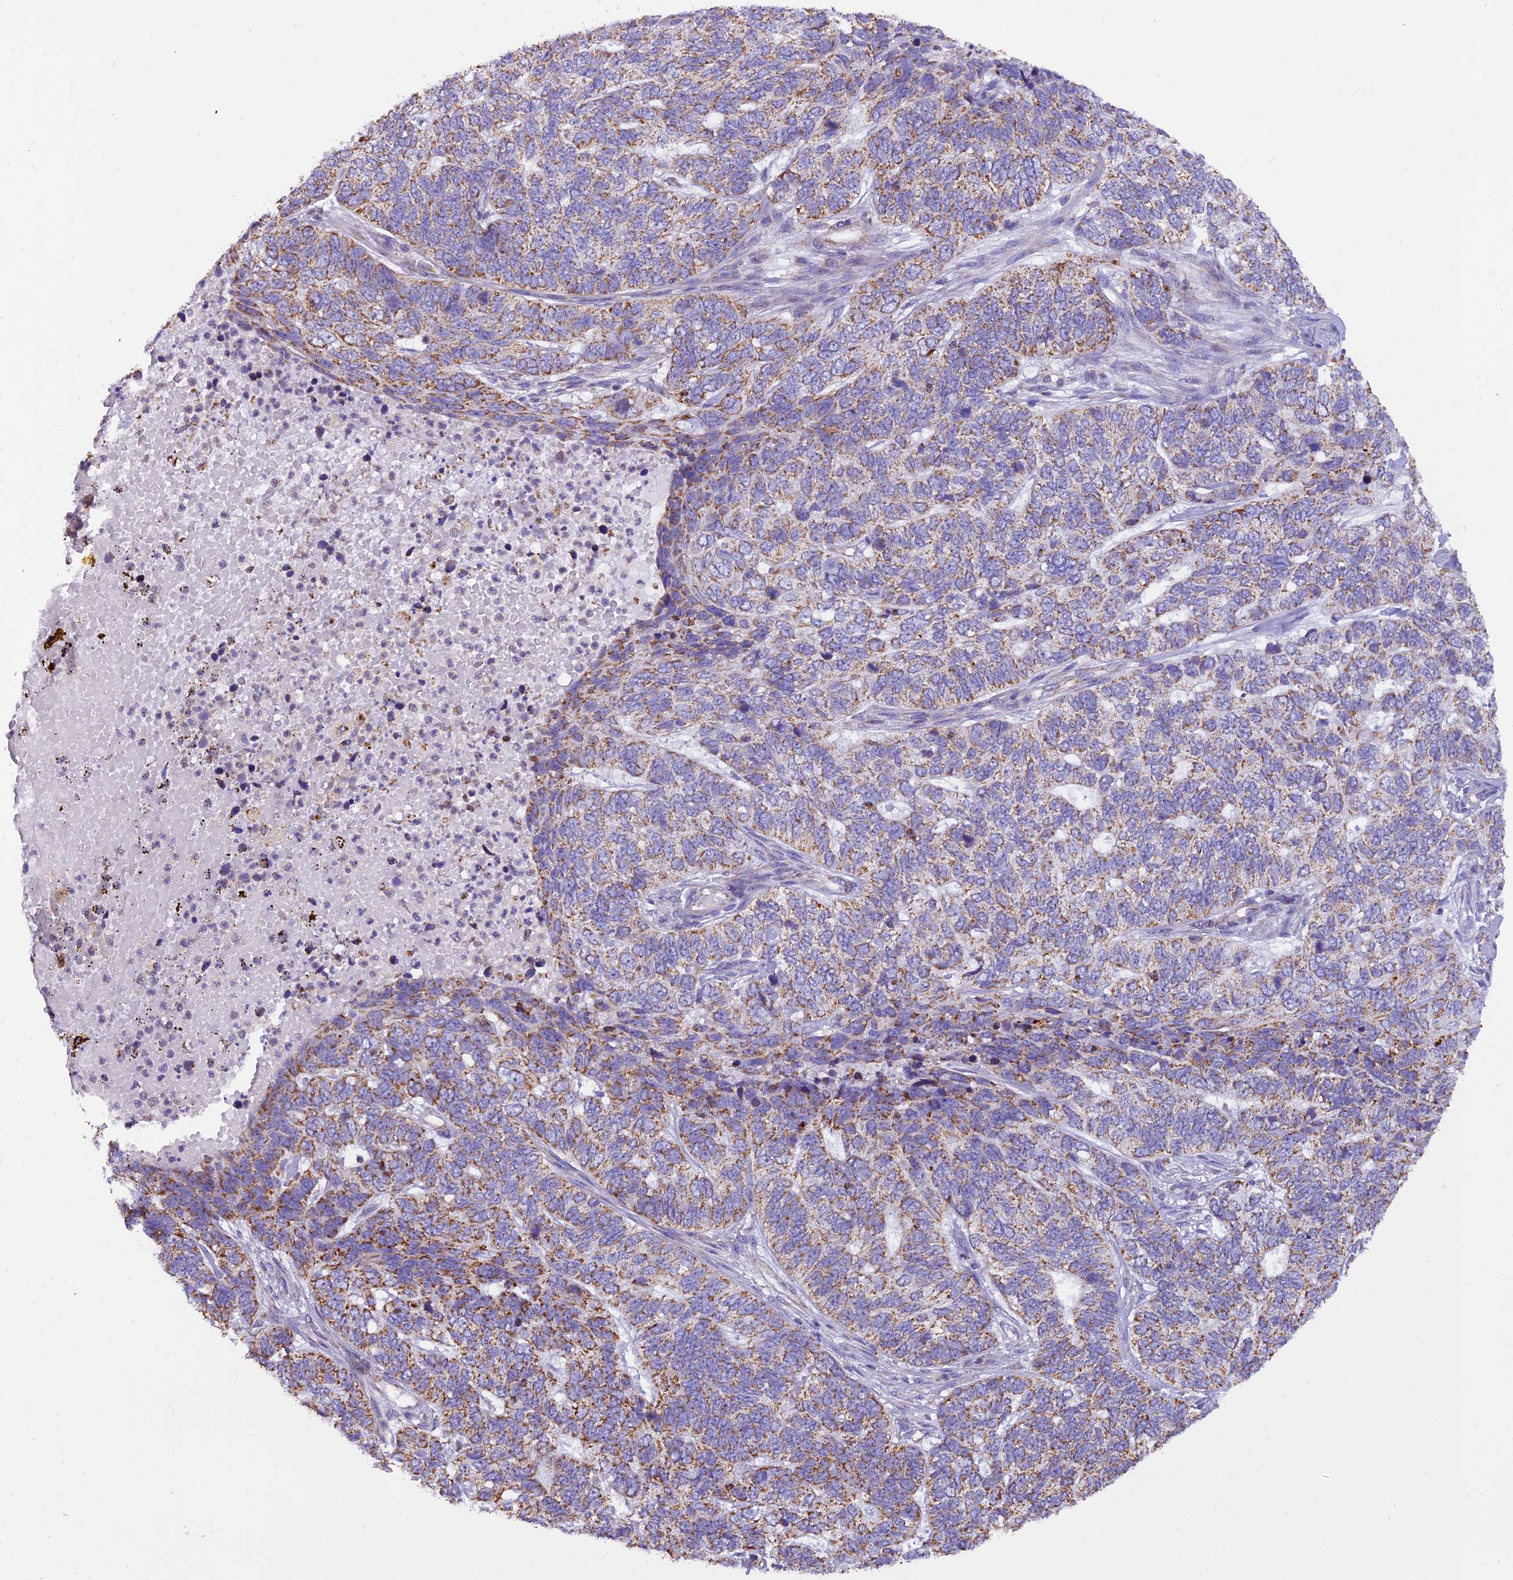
{"staining": {"intensity": "moderate", "quantity": "25%-75%", "location": "cytoplasmic/membranous"}, "tissue": "skin cancer", "cell_type": "Tumor cells", "image_type": "cancer", "snomed": [{"axis": "morphology", "description": "Basal cell carcinoma"}, {"axis": "topography", "description": "Skin"}], "caption": "This histopathology image reveals IHC staining of skin basal cell carcinoma, with medium moderate cytoplasmic/membranous staining in about 25%-75% of tumor cells.", "gene": "GPD1", "patient": {"sex": "female", "age": 65}}